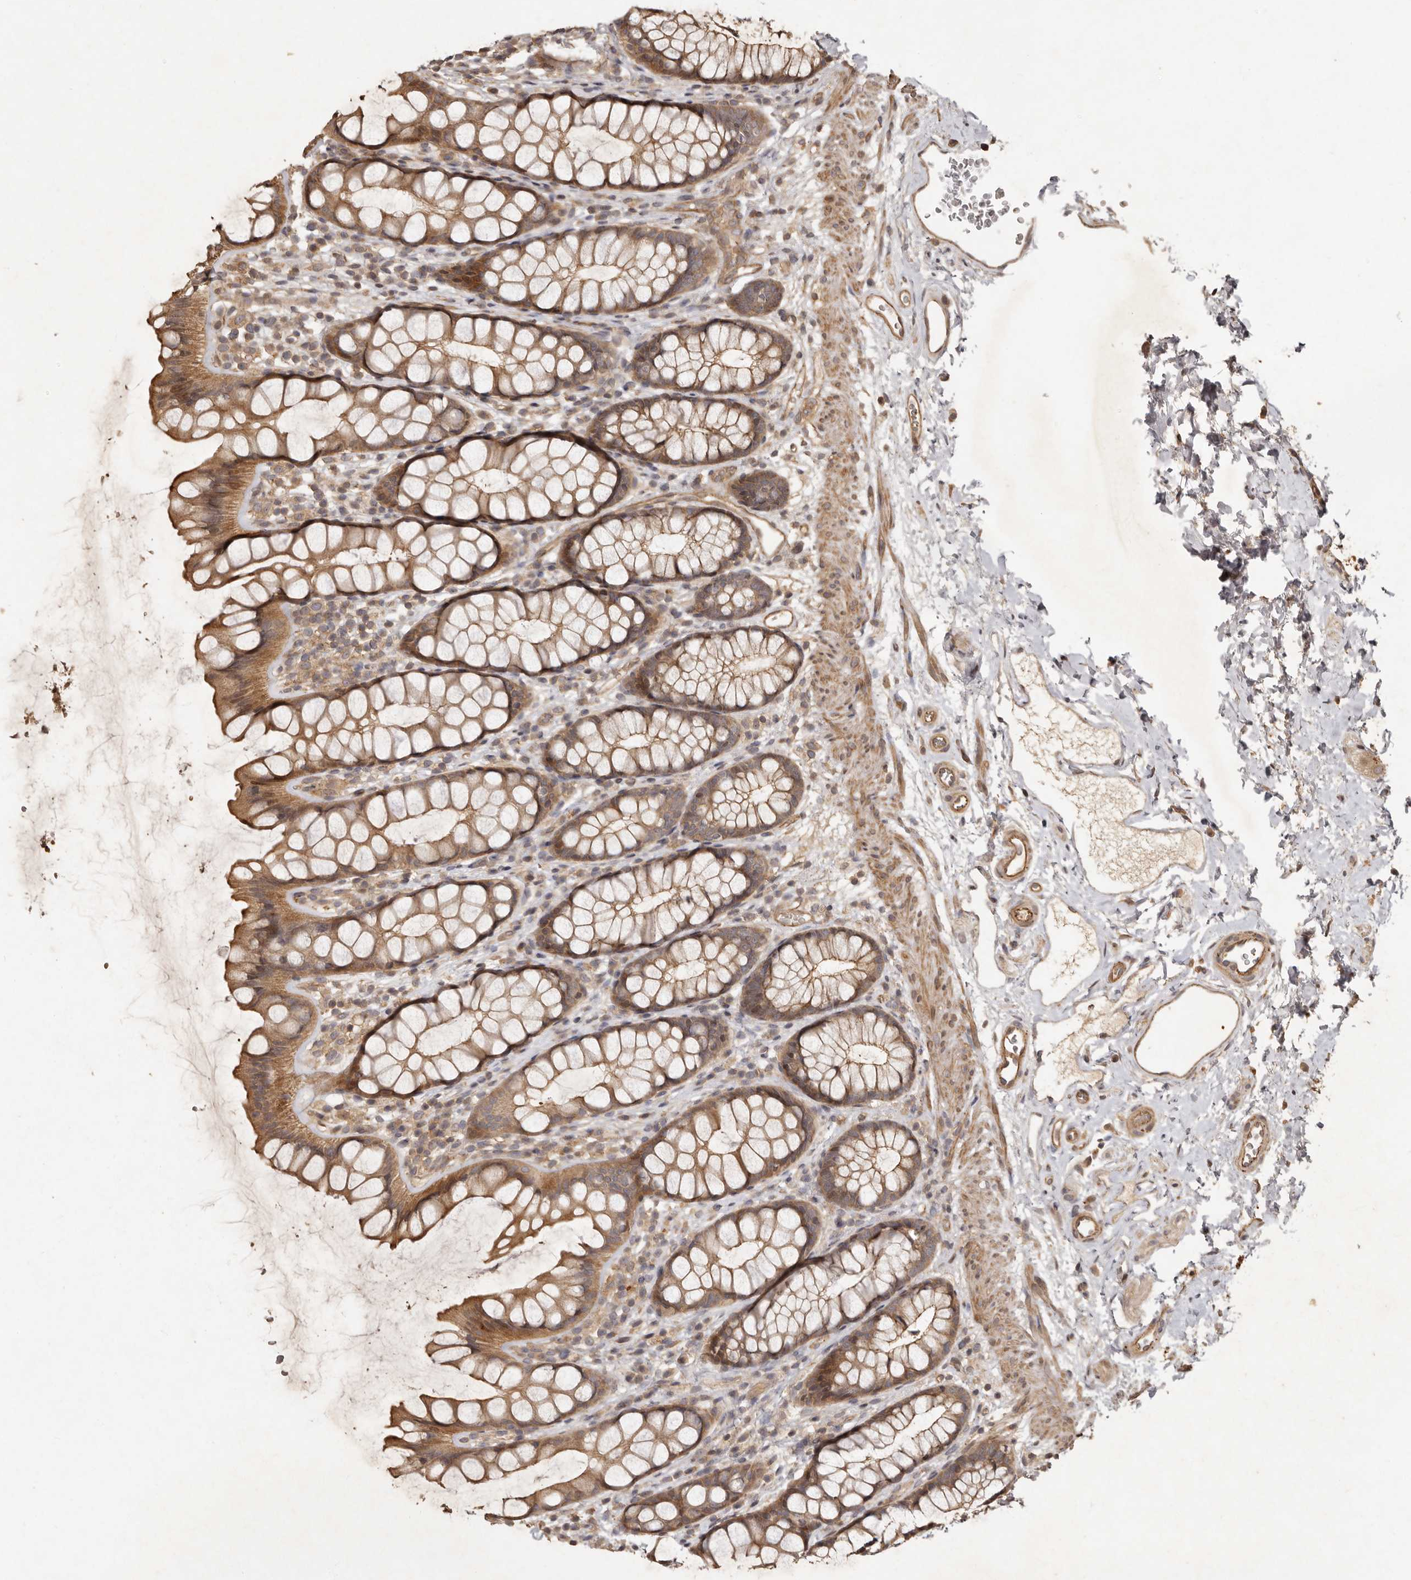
{"staining": {"intensity": "moderate", "quantity": ">75%", "location": "cytoplasmic/membranous"}, "tissue": "rectum", "cell_type": "Glandular cells", "image_type": "normal", "snomed": [{"axis": "morphology", "description": "Normal tissue, NOS"}, {"axis": "topography", "description": "Rectum"}], "caption": "The image demonstrates staining of normal rectum, revealing moderate cytoplasmic/membranous protein expression (brown color) within glandular cells.", "gene": "SEMA3A", "patient": {"sex": "female", "age": 65}}